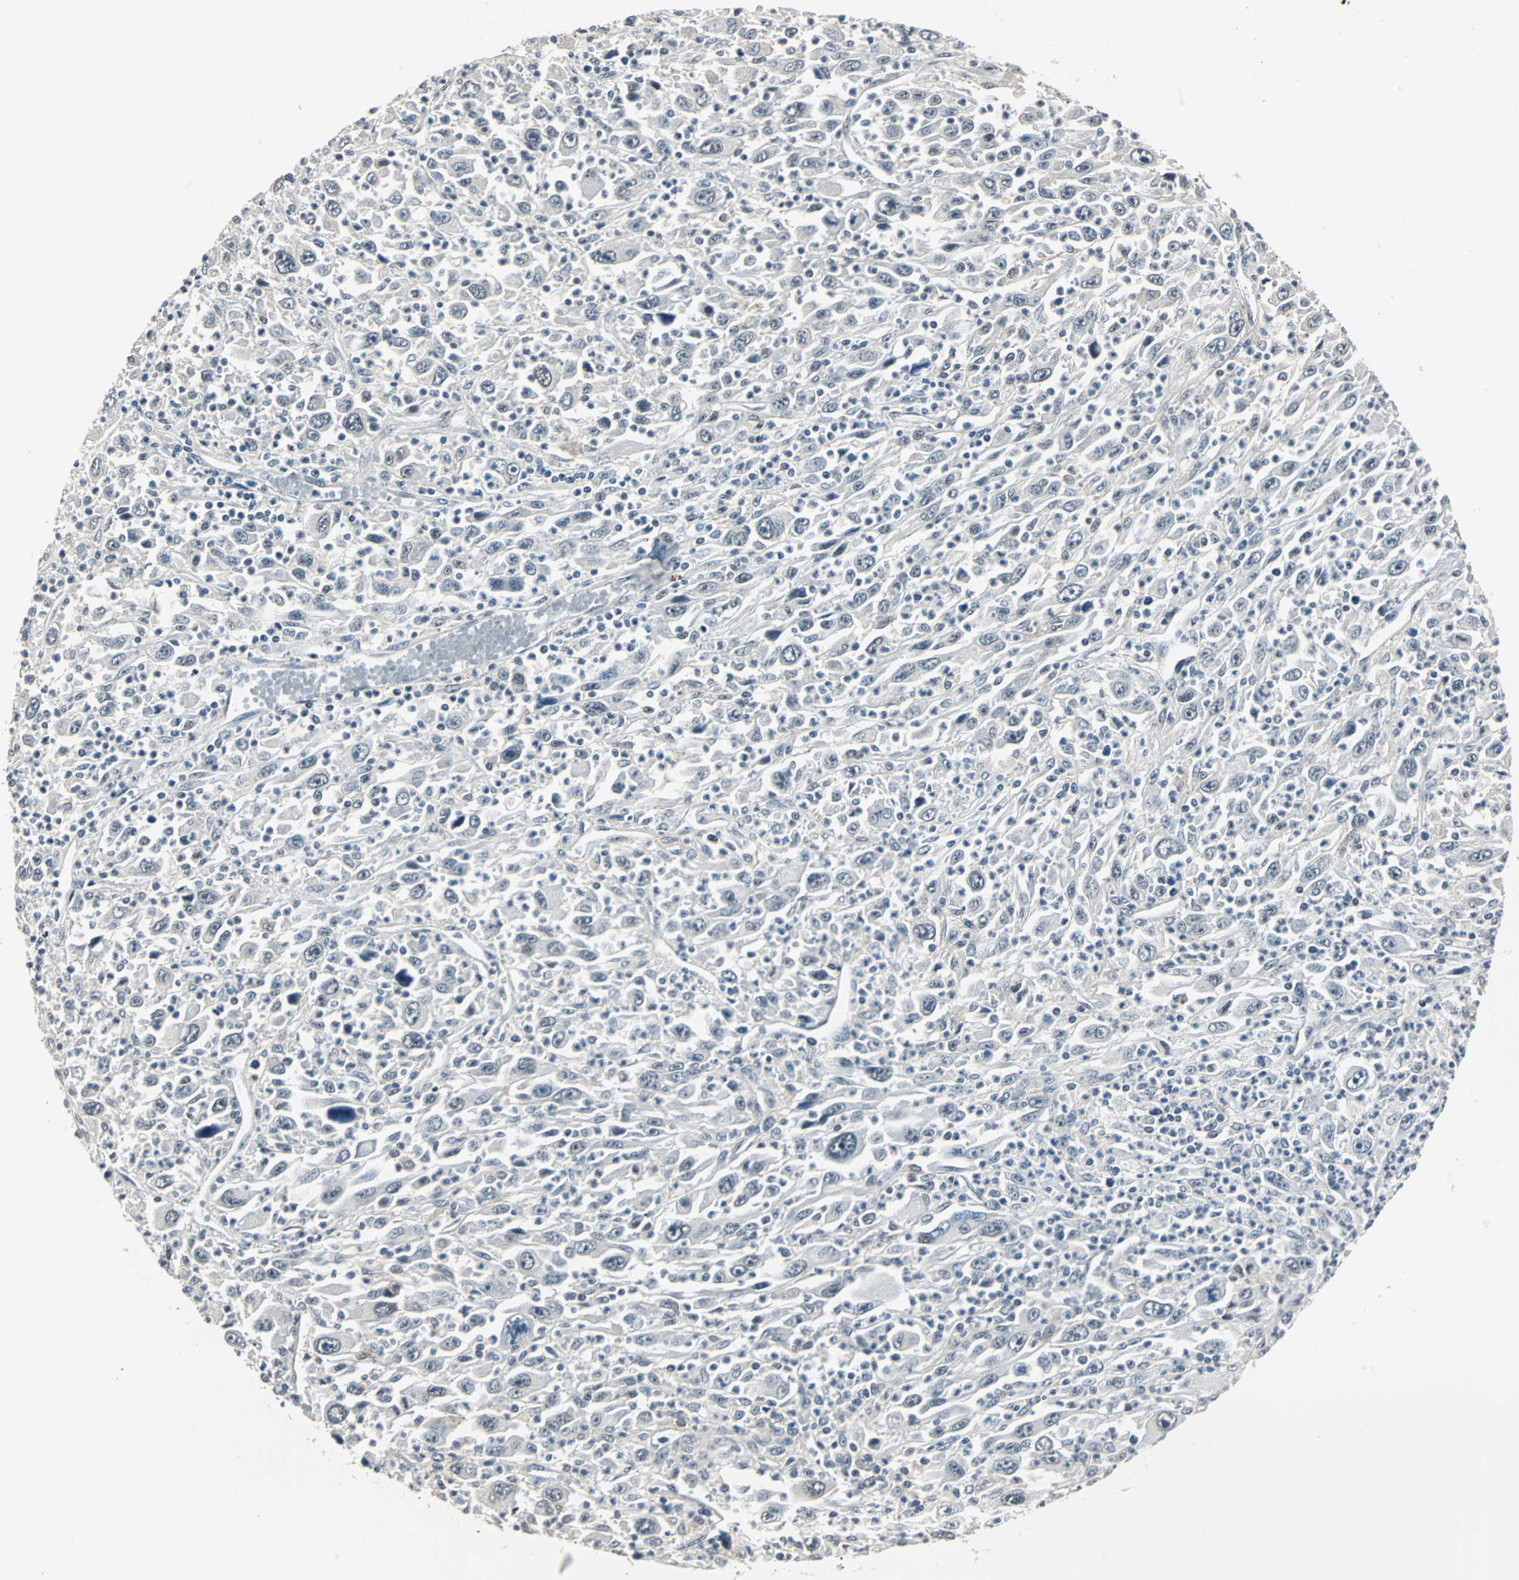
{"staining": {"intensity": "negative", "quantity": "none", "location": "none"}, "tissue": "melanoma", "cell_type": "Tumor cells", "image_type": "cancer", "snomed": [{"axis": "morphology", "description": "Malignant melanoma, Metastatic site"}, {"axis": "topography", "description": "Skin"}], "caption": "Protein analysis of melanoma exhibits no significant positivity in tumor cells. (DAB IHC with hematoxylin counter stain).", "gene": "MKX", "patient": {"sex": "female", "age": 56}}